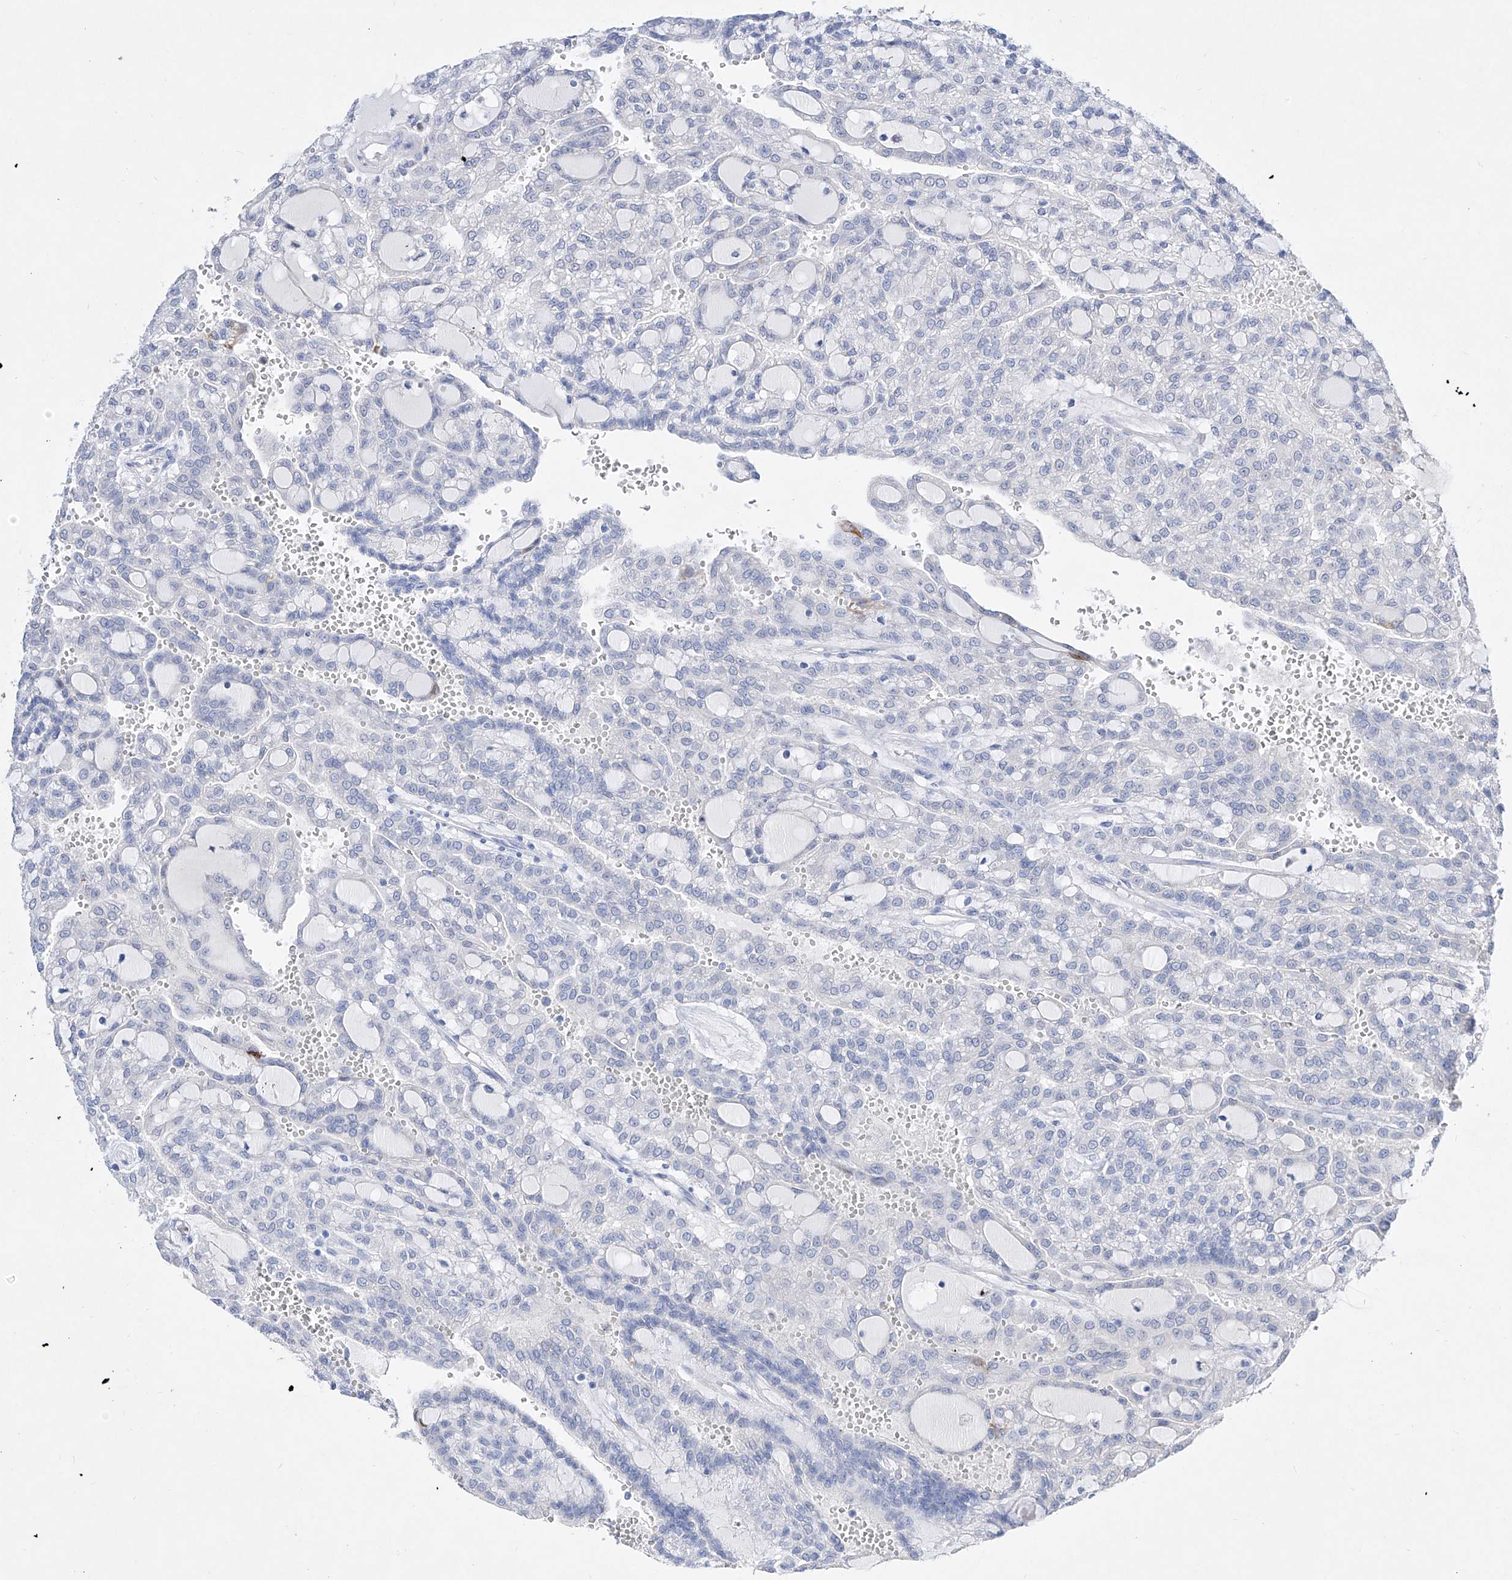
{"staining": {"intensity": "negative", "quantity": "none", "location": "none"}, "tissue": "renal cancer", "cell_type": "Tumor cells", "image_type": "cancer", "snomed": [{"axis": "morphology", "description": "Adenocarcinoma, NOS"}, {"axis": "topography", "description": "Kidney"}], "caption": "High power microscopy photomicrograph of an IHC image of adenocarcinoma (renal), revealing no significant expression in tumor cells. Nuclei are stained in blue.", "gene": "TM7SF2", "patient": {"sex": "male", "age": 63}}